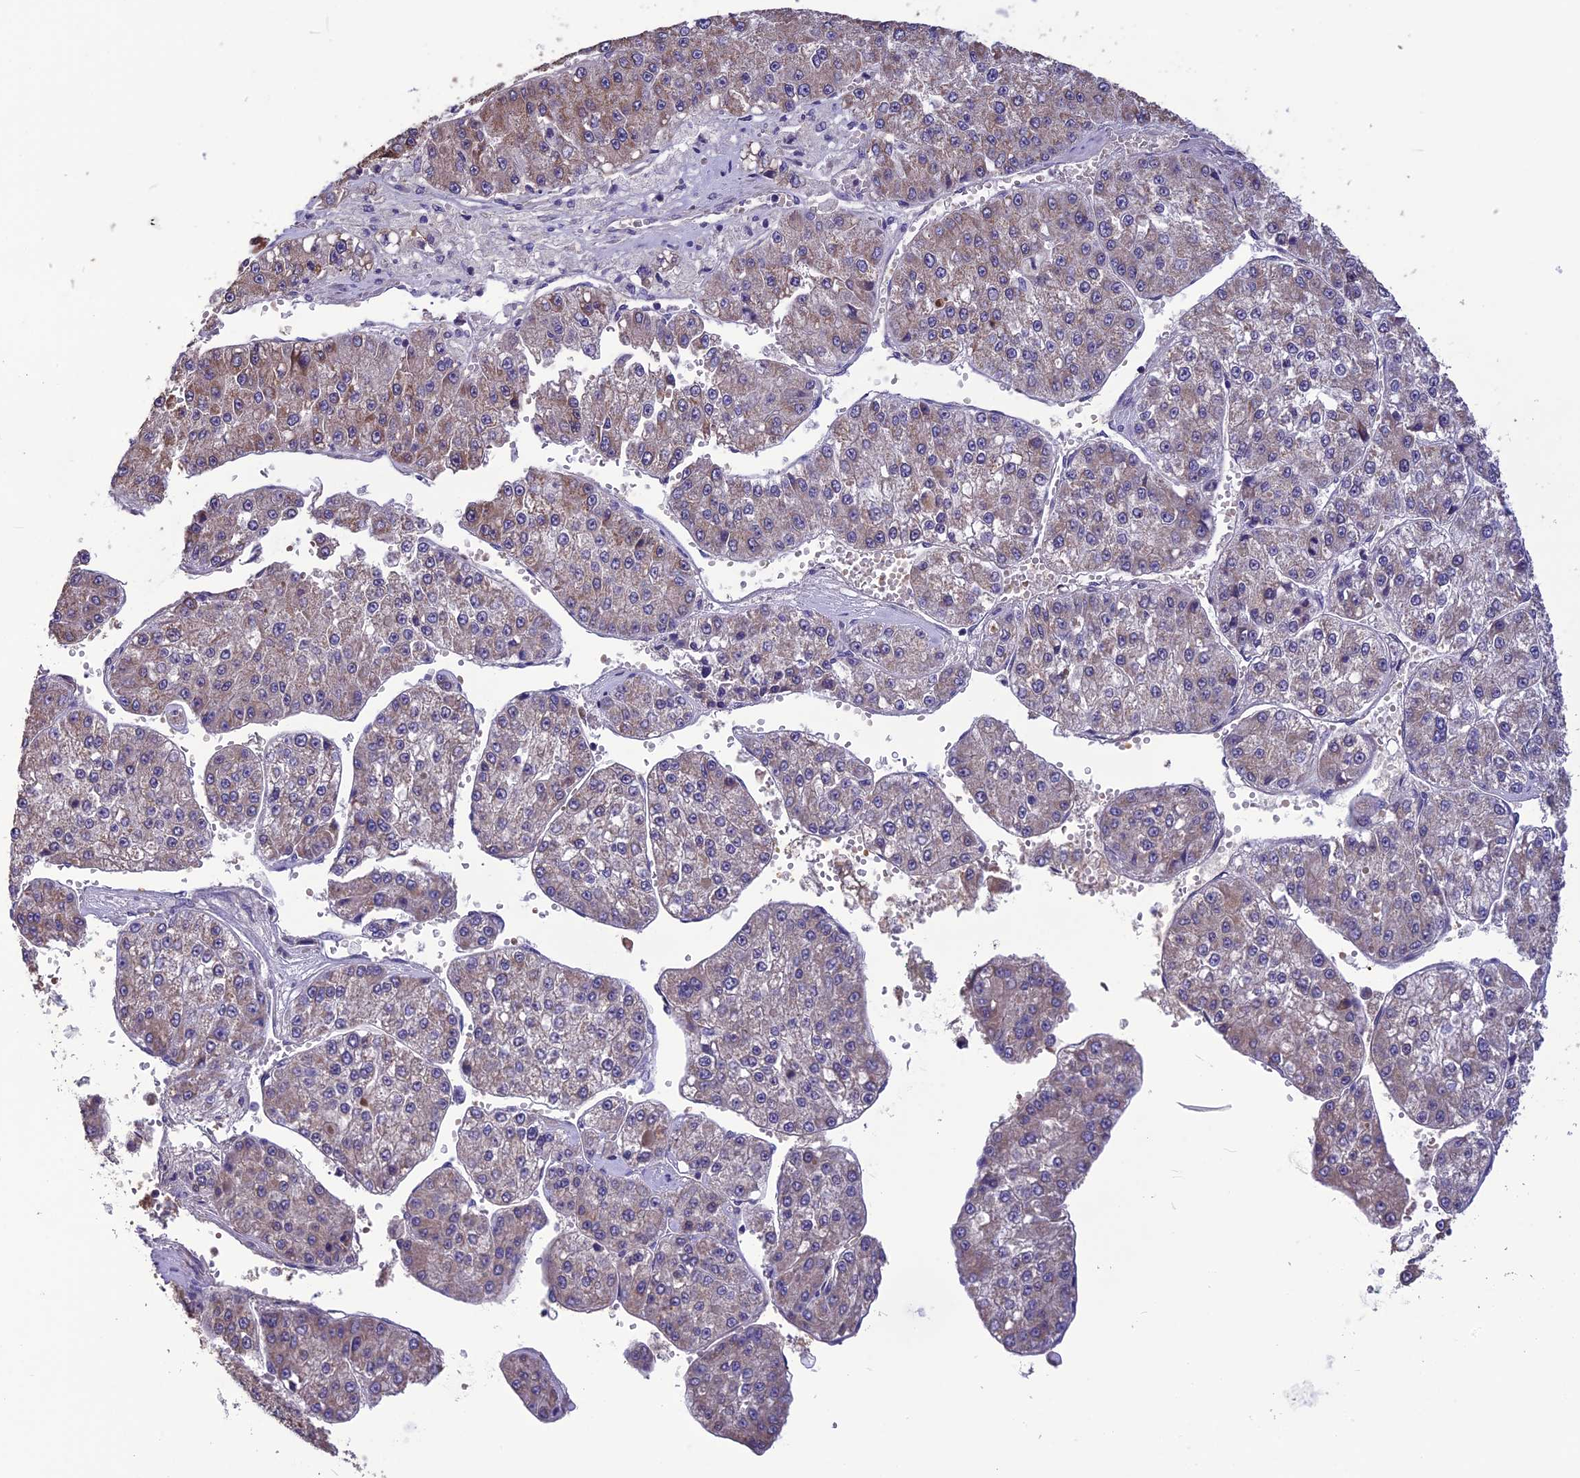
{"staining": {"intensity": "weak", "quantity": "<25%", "location": "cytoplasmic/membranous"}, "tissue": "liver cancer", "cell_type": "Tumor cells", "image_type": "cancer", "snomed": [{"axis": "morphology", "description": "Carcinoma, Hepatocellular, NOS"}, {"axis": "topography", "description": "Liver"}], "caption": "Immunohistochemistry (IHC) histopathology image of human liver cancer (hepatocellular carcinoma) stained for a protein (brown), which exhibits no positivity in tumor cells.", "gene": "PSMF1", "patient": {"sex": "female", "age": 73}}